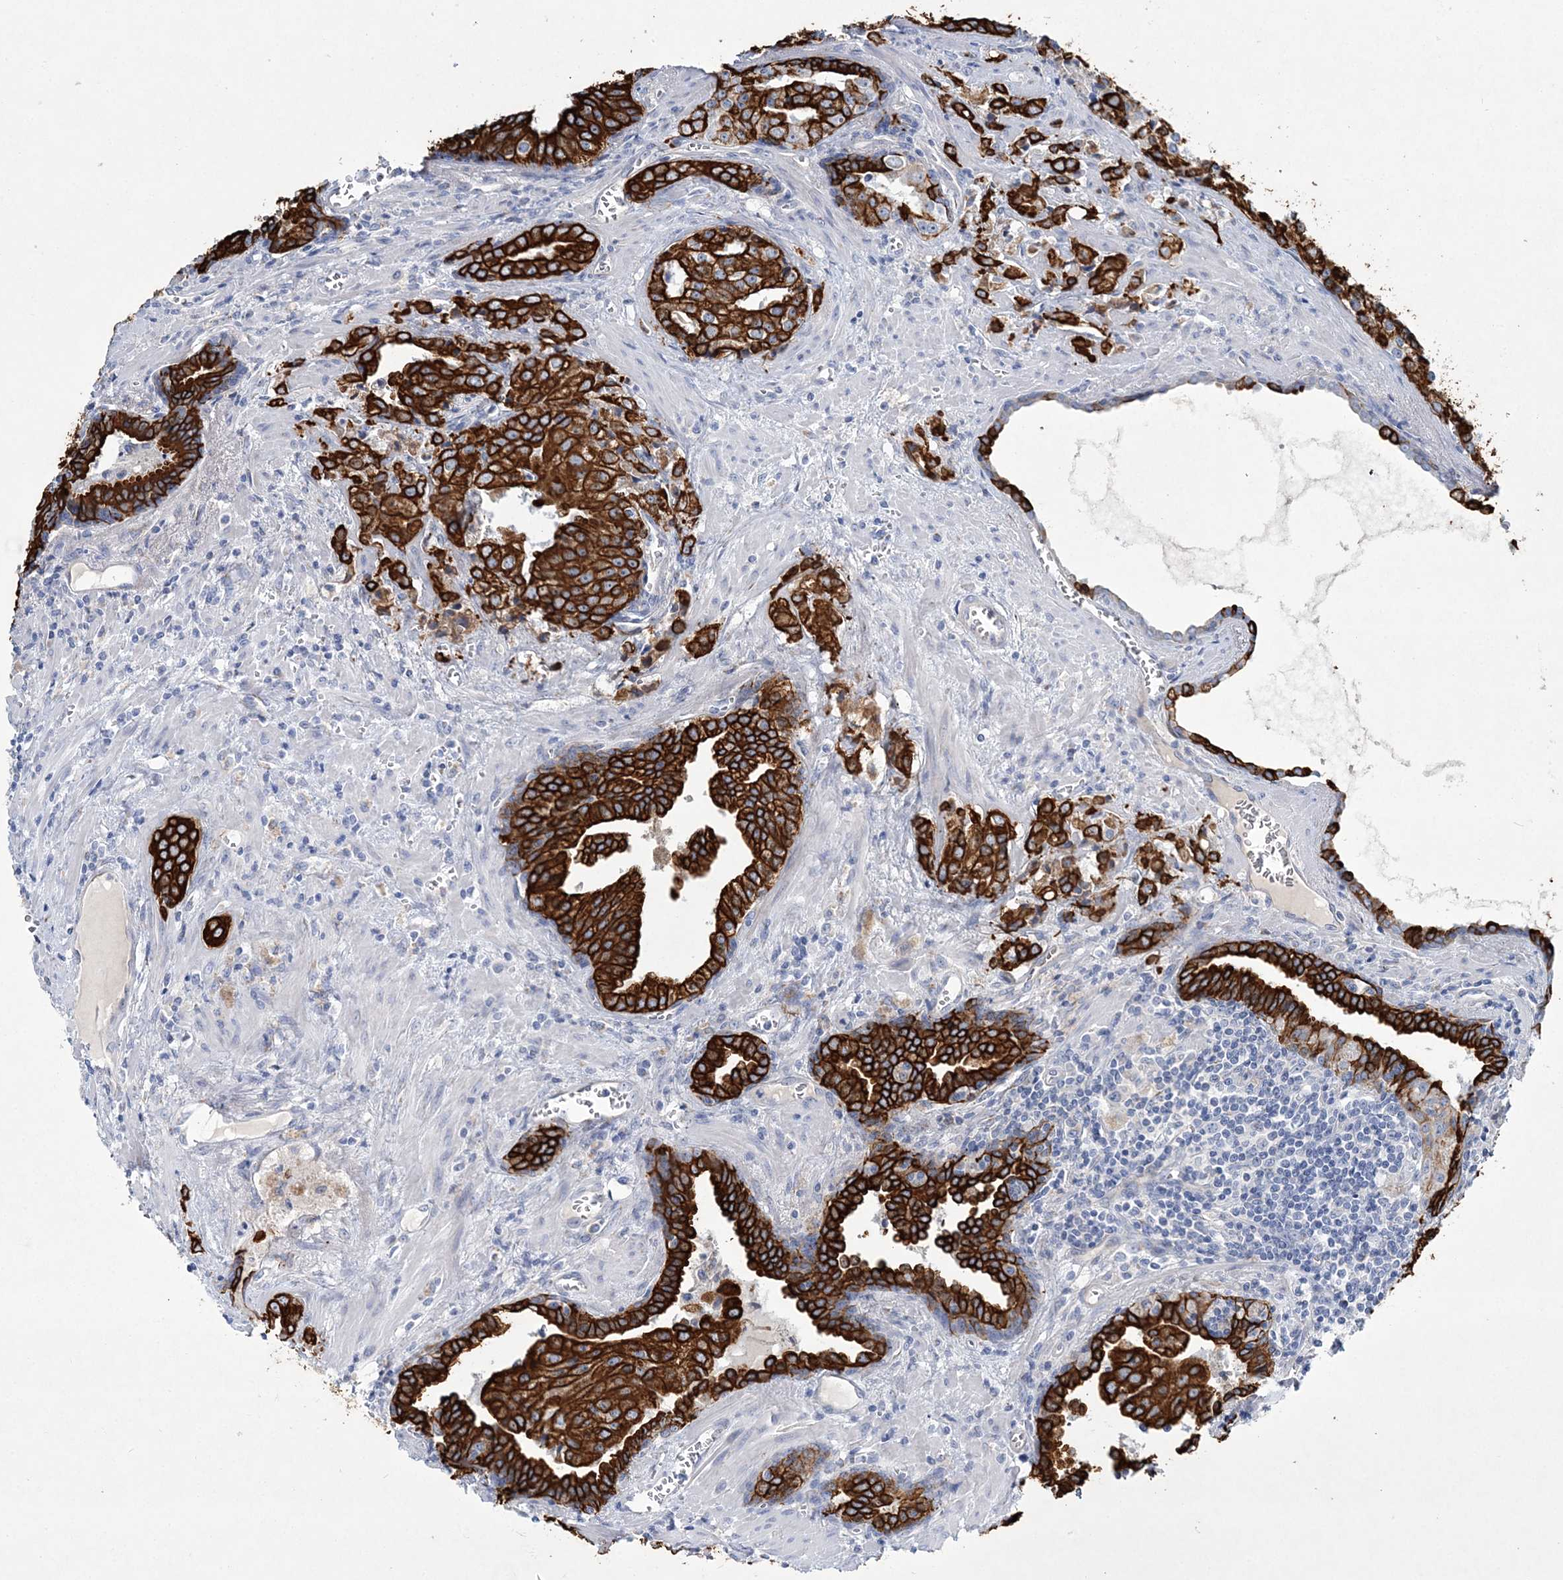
{"staining": {"intensity": "strong", "quantity": ">75%", "location": "cytoplasmic/membranous"}, "tissue": "prostate cancer", "cell_type": "Tumor cells", "image_type": "cancer", "snomed": [{"axis": "morphology", "description": "Adenocarcinoma, High grade"}, {"axis": "topography", "description": "Prostate"}], "caption": "A high amount of strong cytoplasmic/membranous staining is present in approximately >75% of tumor cells in prostate adenocarcinoma (high-grade) tissue.", "gene": "ADGRL1", "patient": {"sex": "male", "age": 68}}